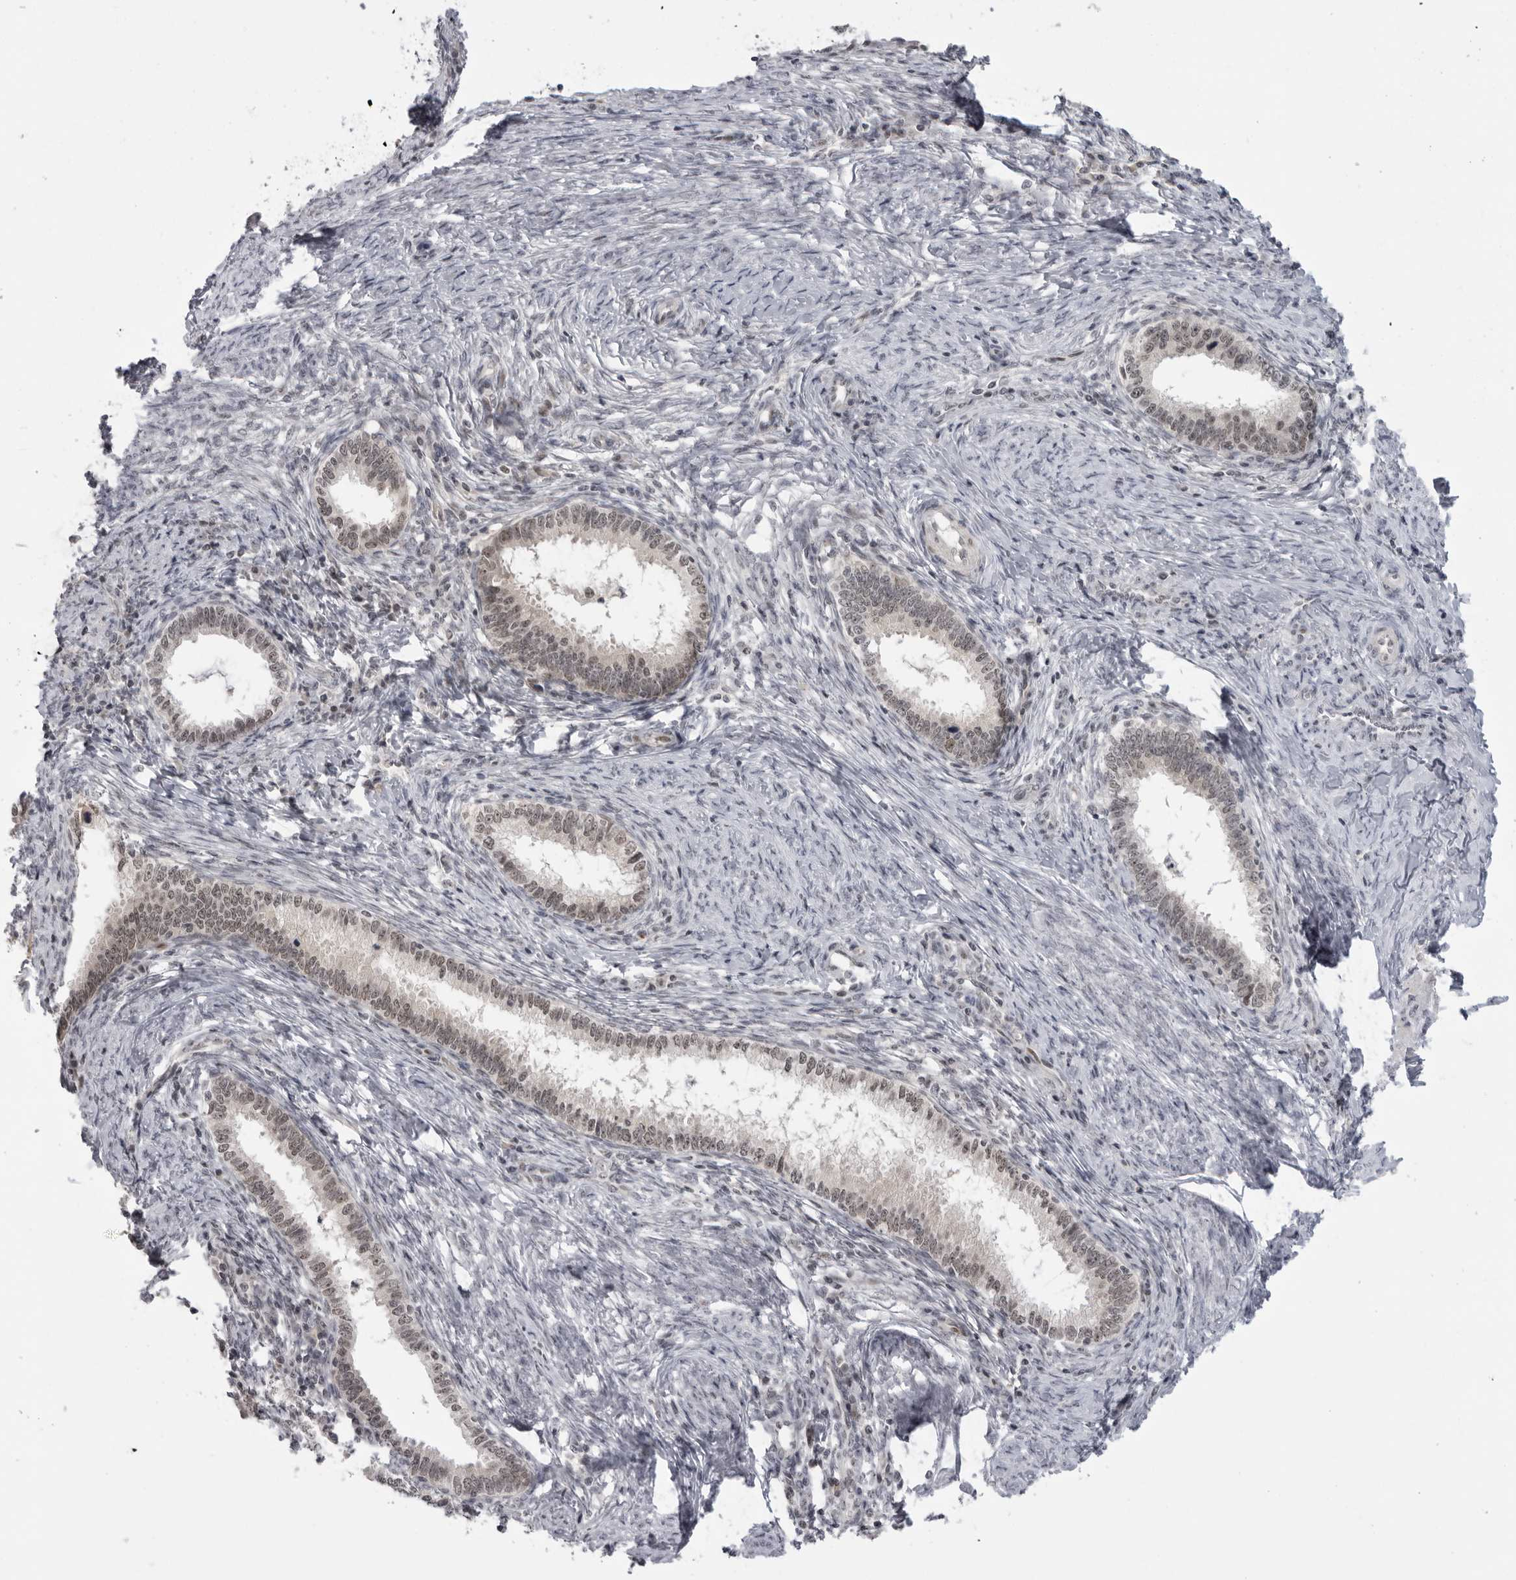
{"staining": {"intensity": "weak", "quantity": ">75%", "location": "nuclear"}, "tissue": "cervical cancer", "cell_type": "Tumor cells", "image_type": "cancer", "snomed": [{"axis": "morphology", "description": "Adenocarcinoma, NOS"}, {"axis": "topography", "description": "Cervix"}], "caption": "A brown stain labels weak nuclear positivity of a protein in human adenocarcinoma (cervical) tumor cells.", "gene": "ALPK2", "patient": {"sex": "female", "age": 36}}